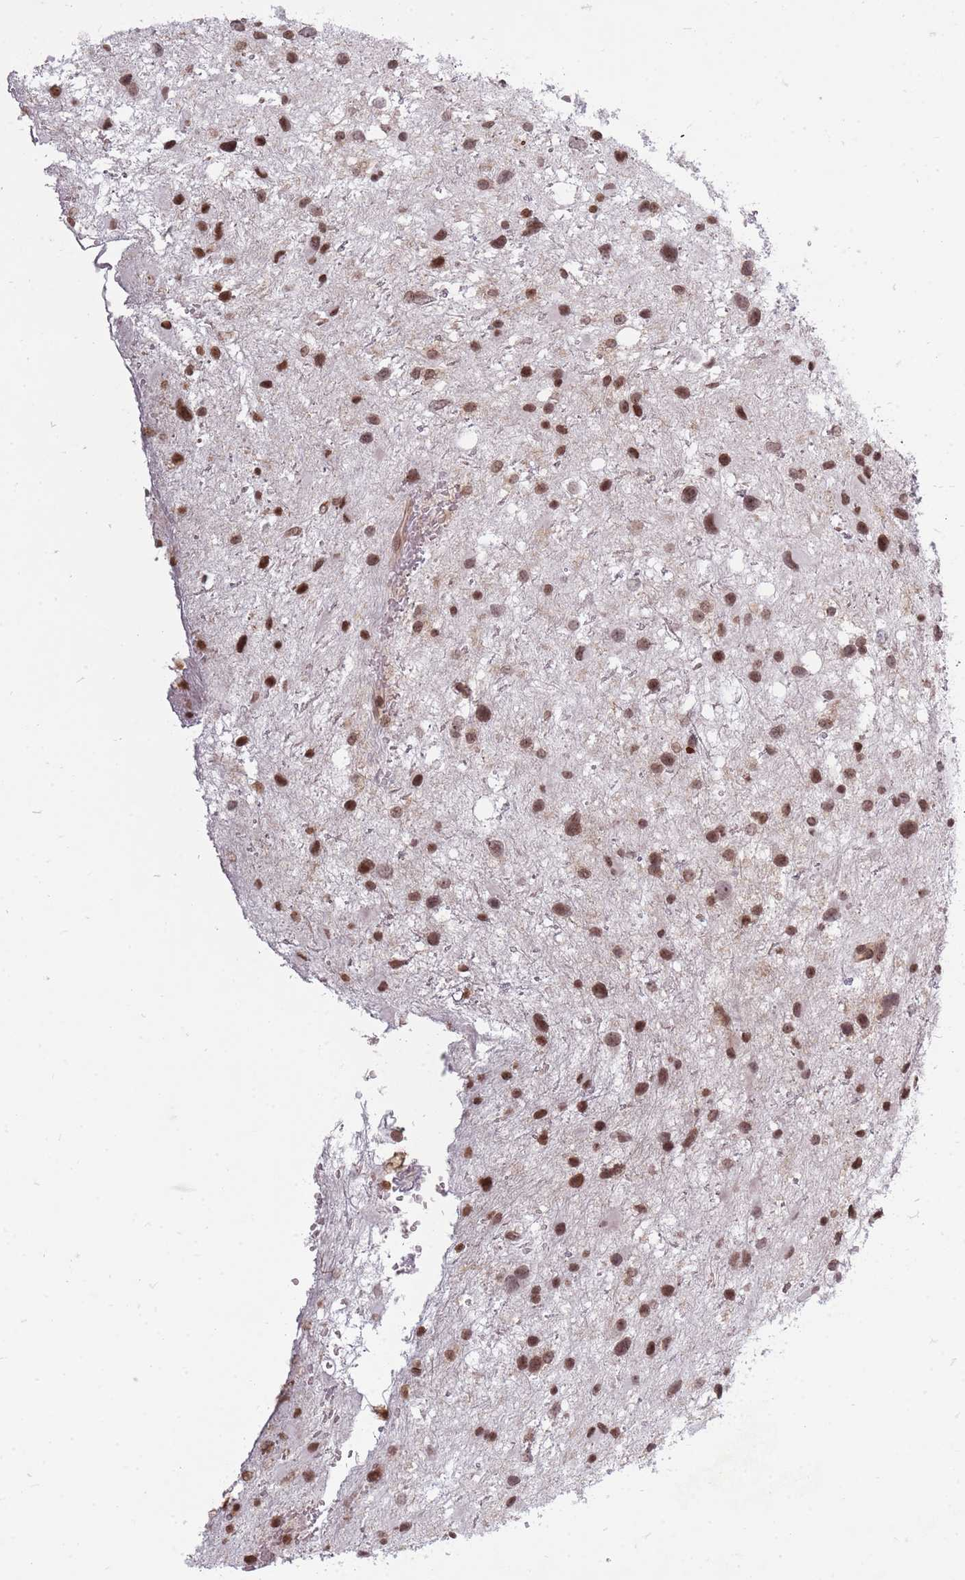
{"staining": {"intensity": "moderate", "quantity": ">75%", "location": "nuclear"}, "tissue": "glioma", "cell_type": "Tumor cells", "image_type": "cancer", "snomed": [{"axis": "morphology", "description": "Glioma, malignant, Low grade"}, {"axis": "topography", "description": "Brain"}], "caption": "Glioma stained for a protein (brown) displays moderate nuclear positive staining in about >75% of tumor cells.", "gene": "TMC6", "patient": {"sex": "female", "age": 32}}